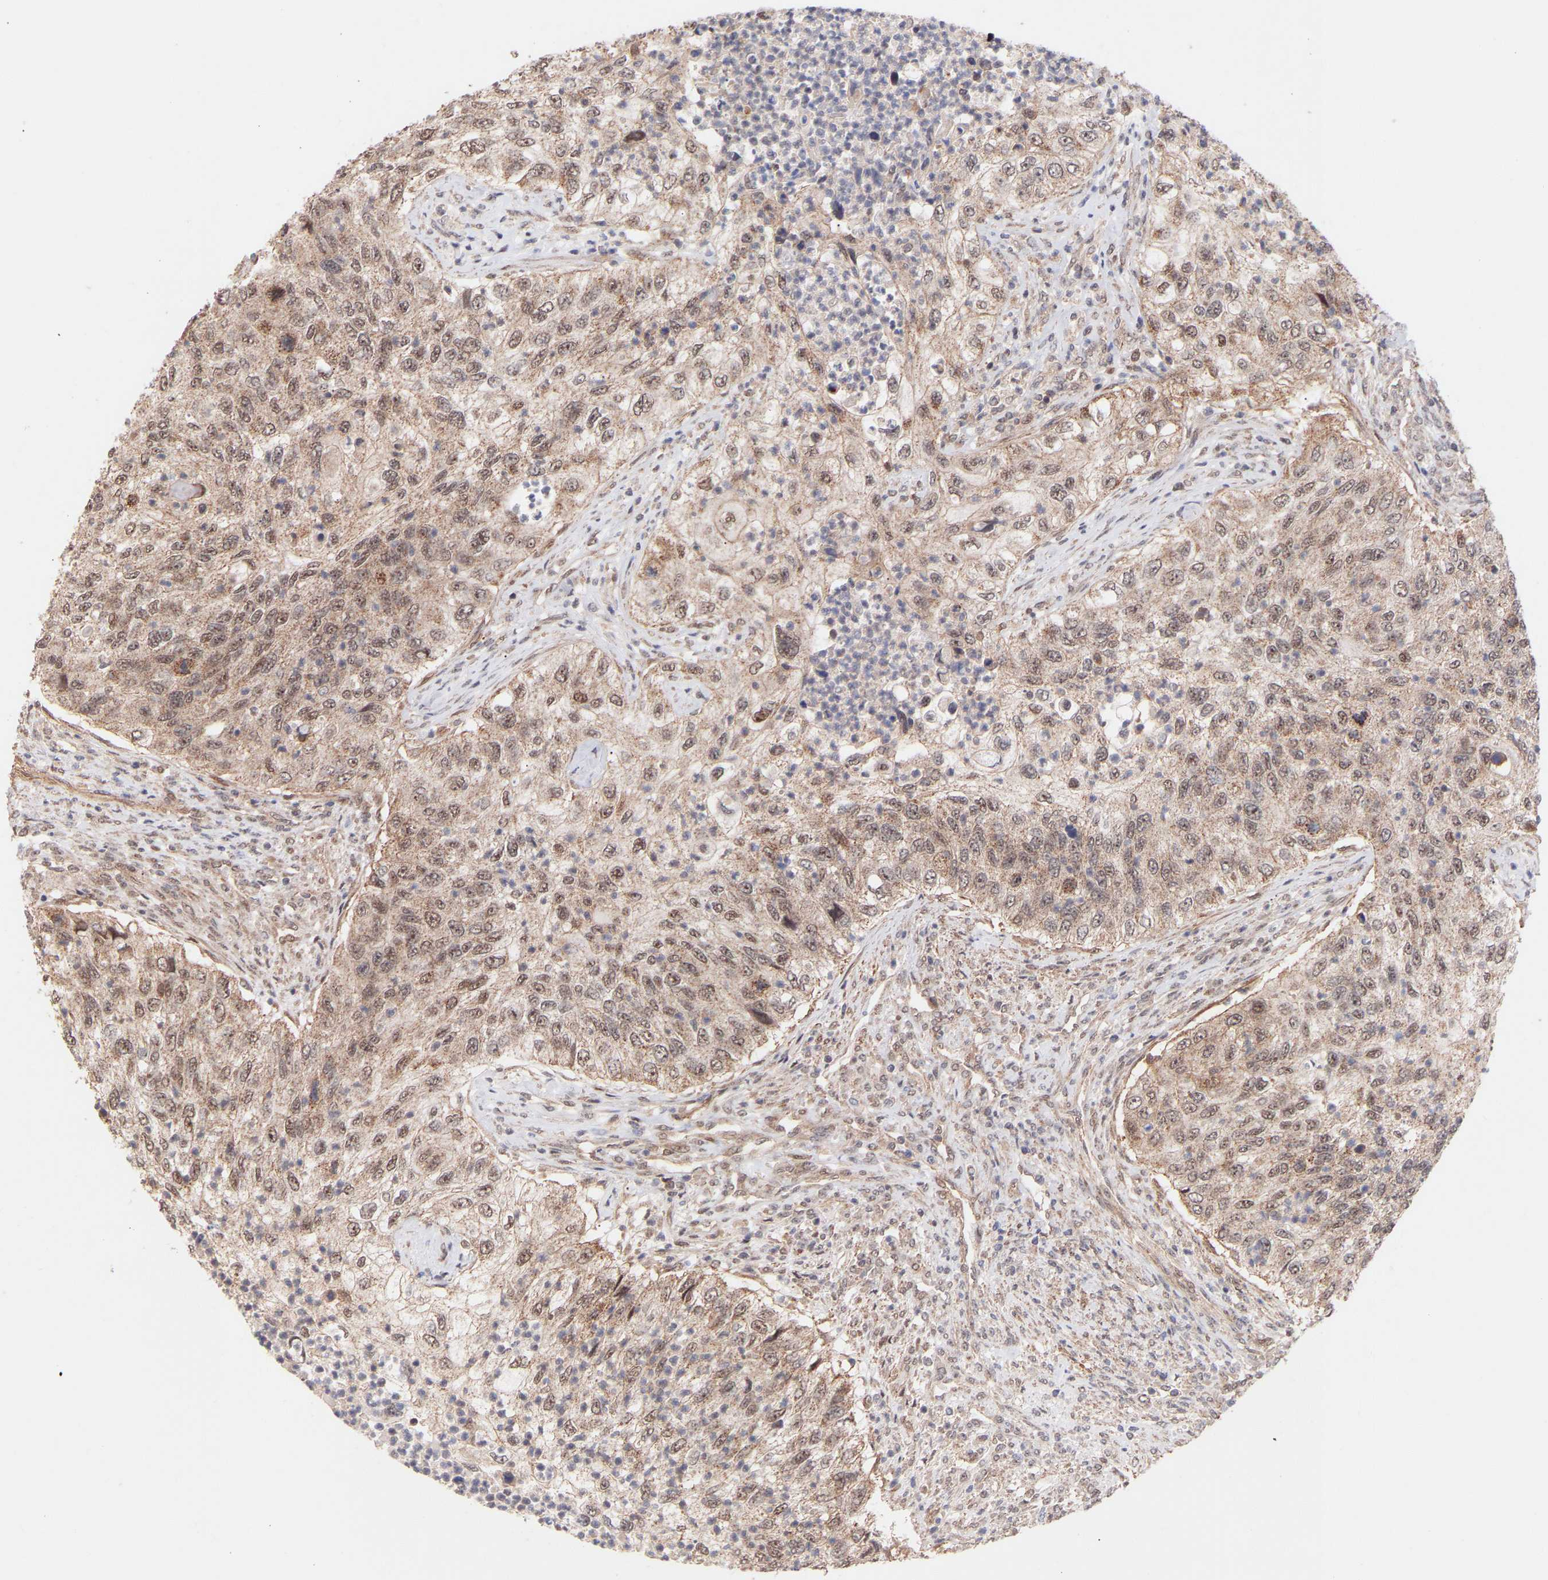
{"staining": {"intensity": "moderate", "quantity": ">75%", "location": "nuclear"}, "tissue": "urothelial cancer", "cell_type": "Tumor cells", "image_type": "cancer", "snomed": [{"axis": "morphology", "description": "Urothelial carcinoma, High grade"}, {"axis": "topography", "description": "Urinary bladder"}], "caption": "Urothelial carcinoma (high-grade) stained for a protein reveals moderate nuclear positivity in tumor cells. Nuclei are stained in blue.", "gene": "PDLIM5", "patient": {"sex": "female", "age": 60}}